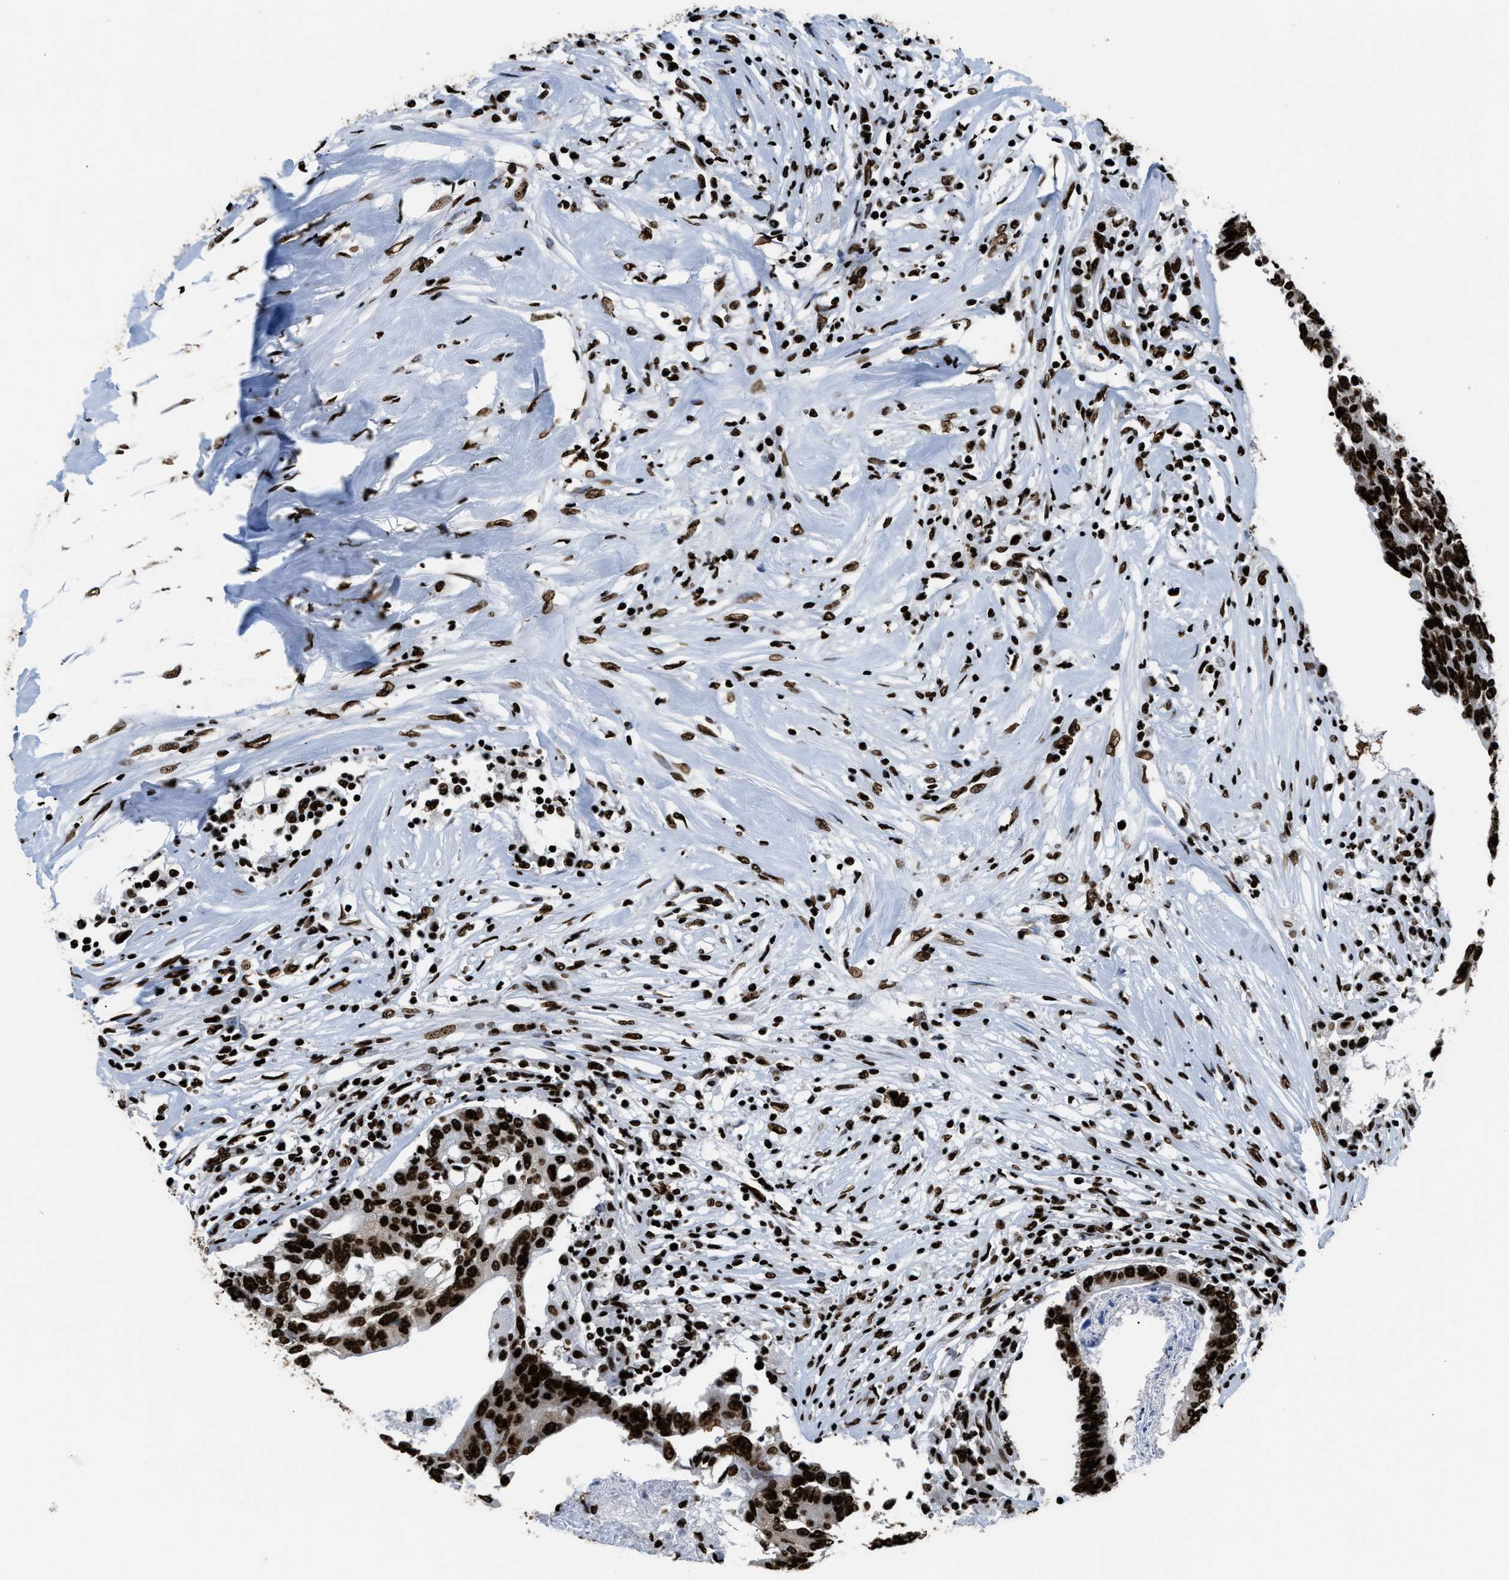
{"staining": {"intensity": "strong", "quantity": ">75%", "location": "nuclear"}, "tissue": "colorectal cancer", "cell_type": "Tumor cells", "image_type": "cancer", "snomed": [{"axis": "morphology", "description": "Adenocarcinoma, NOS"}, {"axis": "topography", "description": "Rectum"}], "caption": "Protein positivity by IHC demonstrates strong nuclear expression in approximately >75% of tumor cells in adenocarcinoma (colorectal). Immunohistochemistry (ihc) stains the protein of interest in brown and the nuclei are stained blue.", "gene": "HNRNPM", "patient": {"sex": "male", "age": 63}}